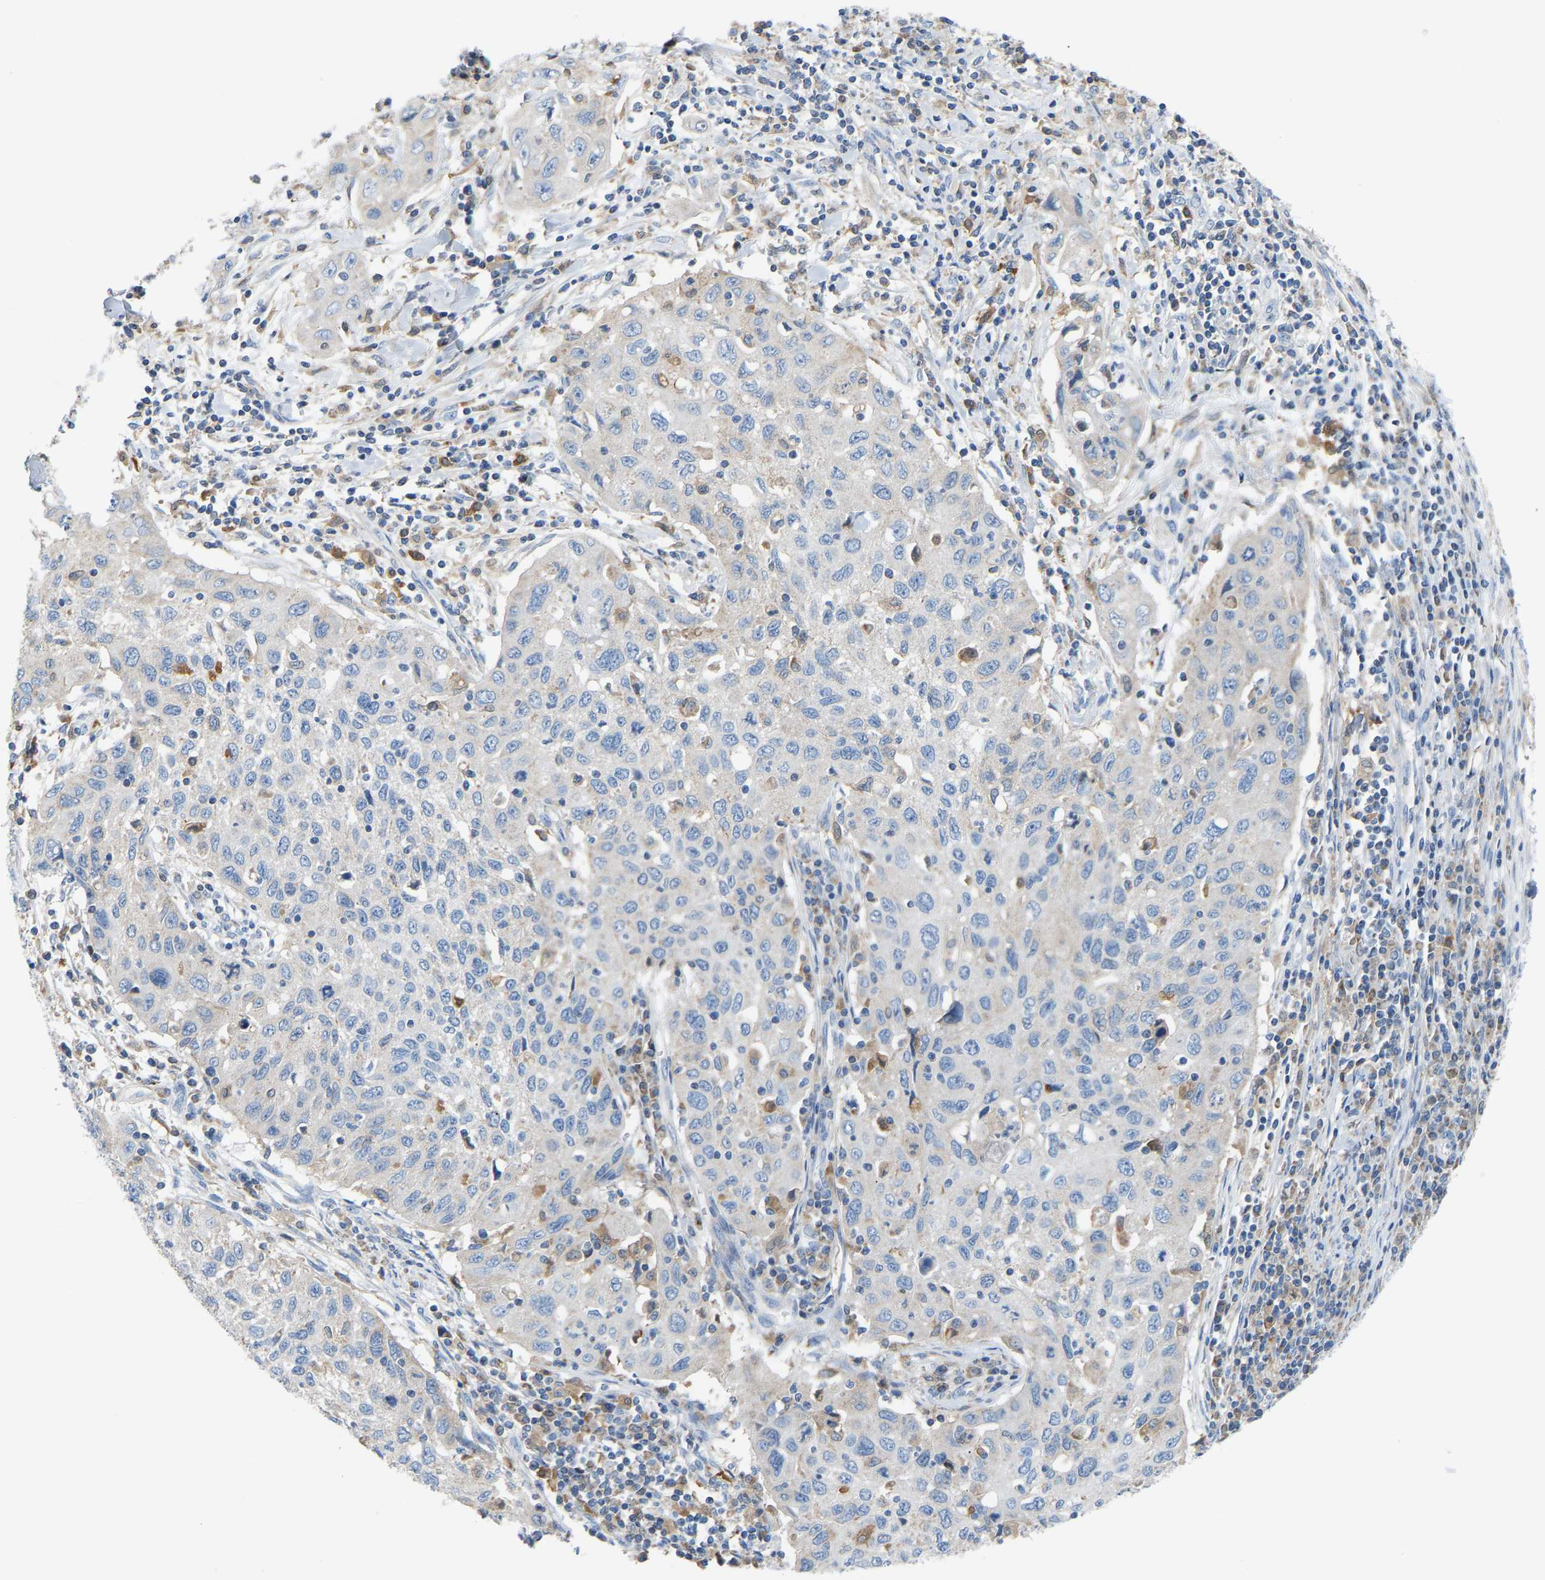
{"staining": {"intensity": "negative", "quantity": "none", "location": "none"}, "tissue": "cervical cancer", "cell_type": "Tumor cells", "image_type": "cancer", "snomed": [{"axis": "morphology", "description": "Squamous cell carcinoma, NOS"}, {"axis": "topography", "description": "Cervix"}], "caption": "Immunohistochemistry (IHC) of cervical squamous cell carcinoma demonstrates no positivity in tumor cells. (Immunohistochemistry (IHC), brightfield microscopy, high magnification).", "gene": "CROT", "patient": {"sex": "female", "age": 53}}